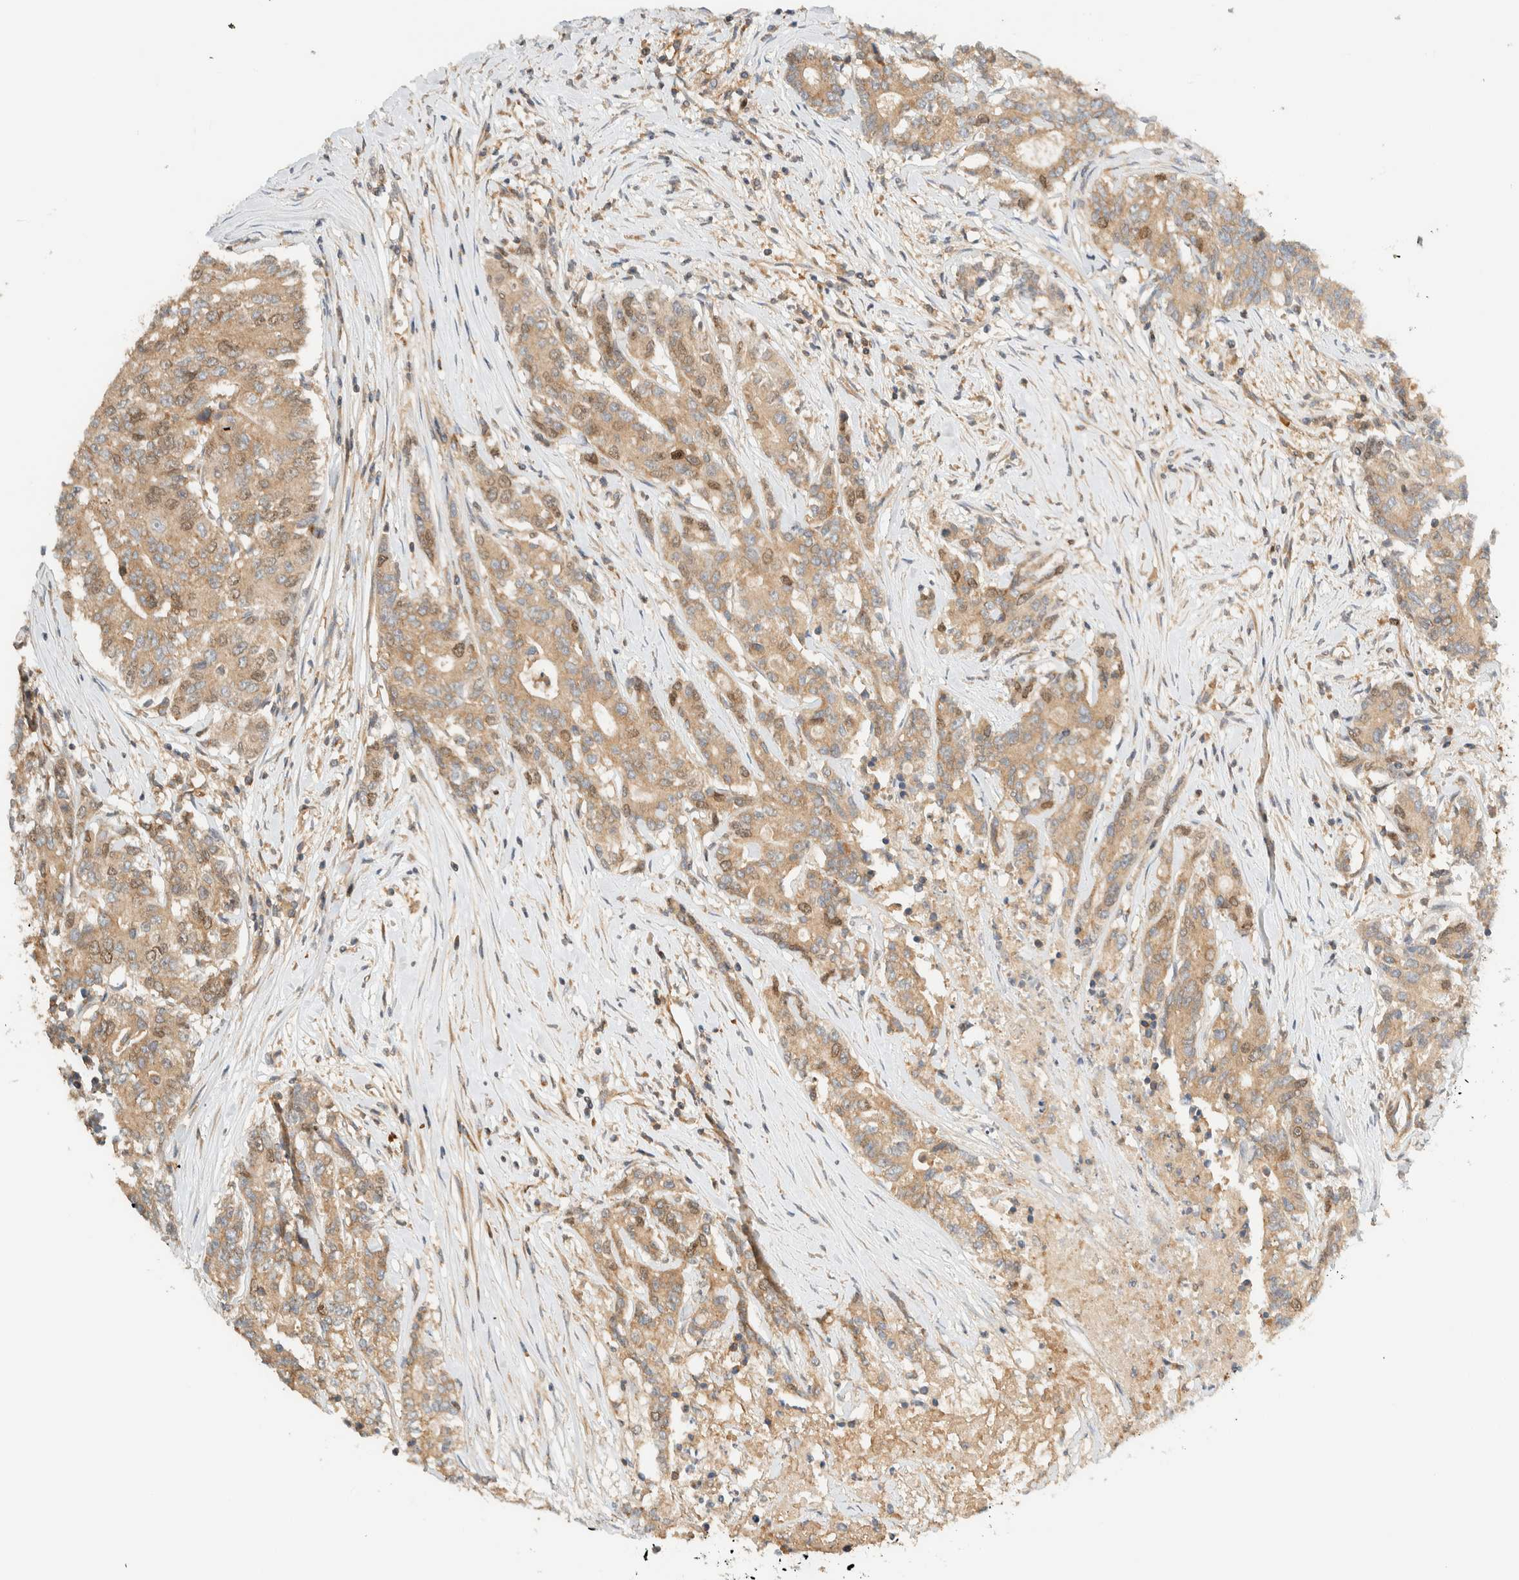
{"staining": {"intensity": "weak", "quantity": ">75%", "location": "cytoplasmic/membranous"}, "tissue": "colorectal cancer", "cell_type": "Tumor cells", "image_type": "cancer", "snomed": [{"axis": "morphology", "description": "Adenocarcinoma, NOS"}, {"axis": "topography", "description": "Colon"}], "caption": "Tumor cells demonstrate low levels of weak cytoplasmic/membranous expression in approximately >75% of cells in human adenocarcinoma (colorectal). Using DAB (3,3'-diaminobenzidine) (brown) and hematoxylin (blue) stains, captured at high magnification using brightfield microscopy.", "gene": "ARFGEF1", "patient": {"sex": "female", "age": 77}}